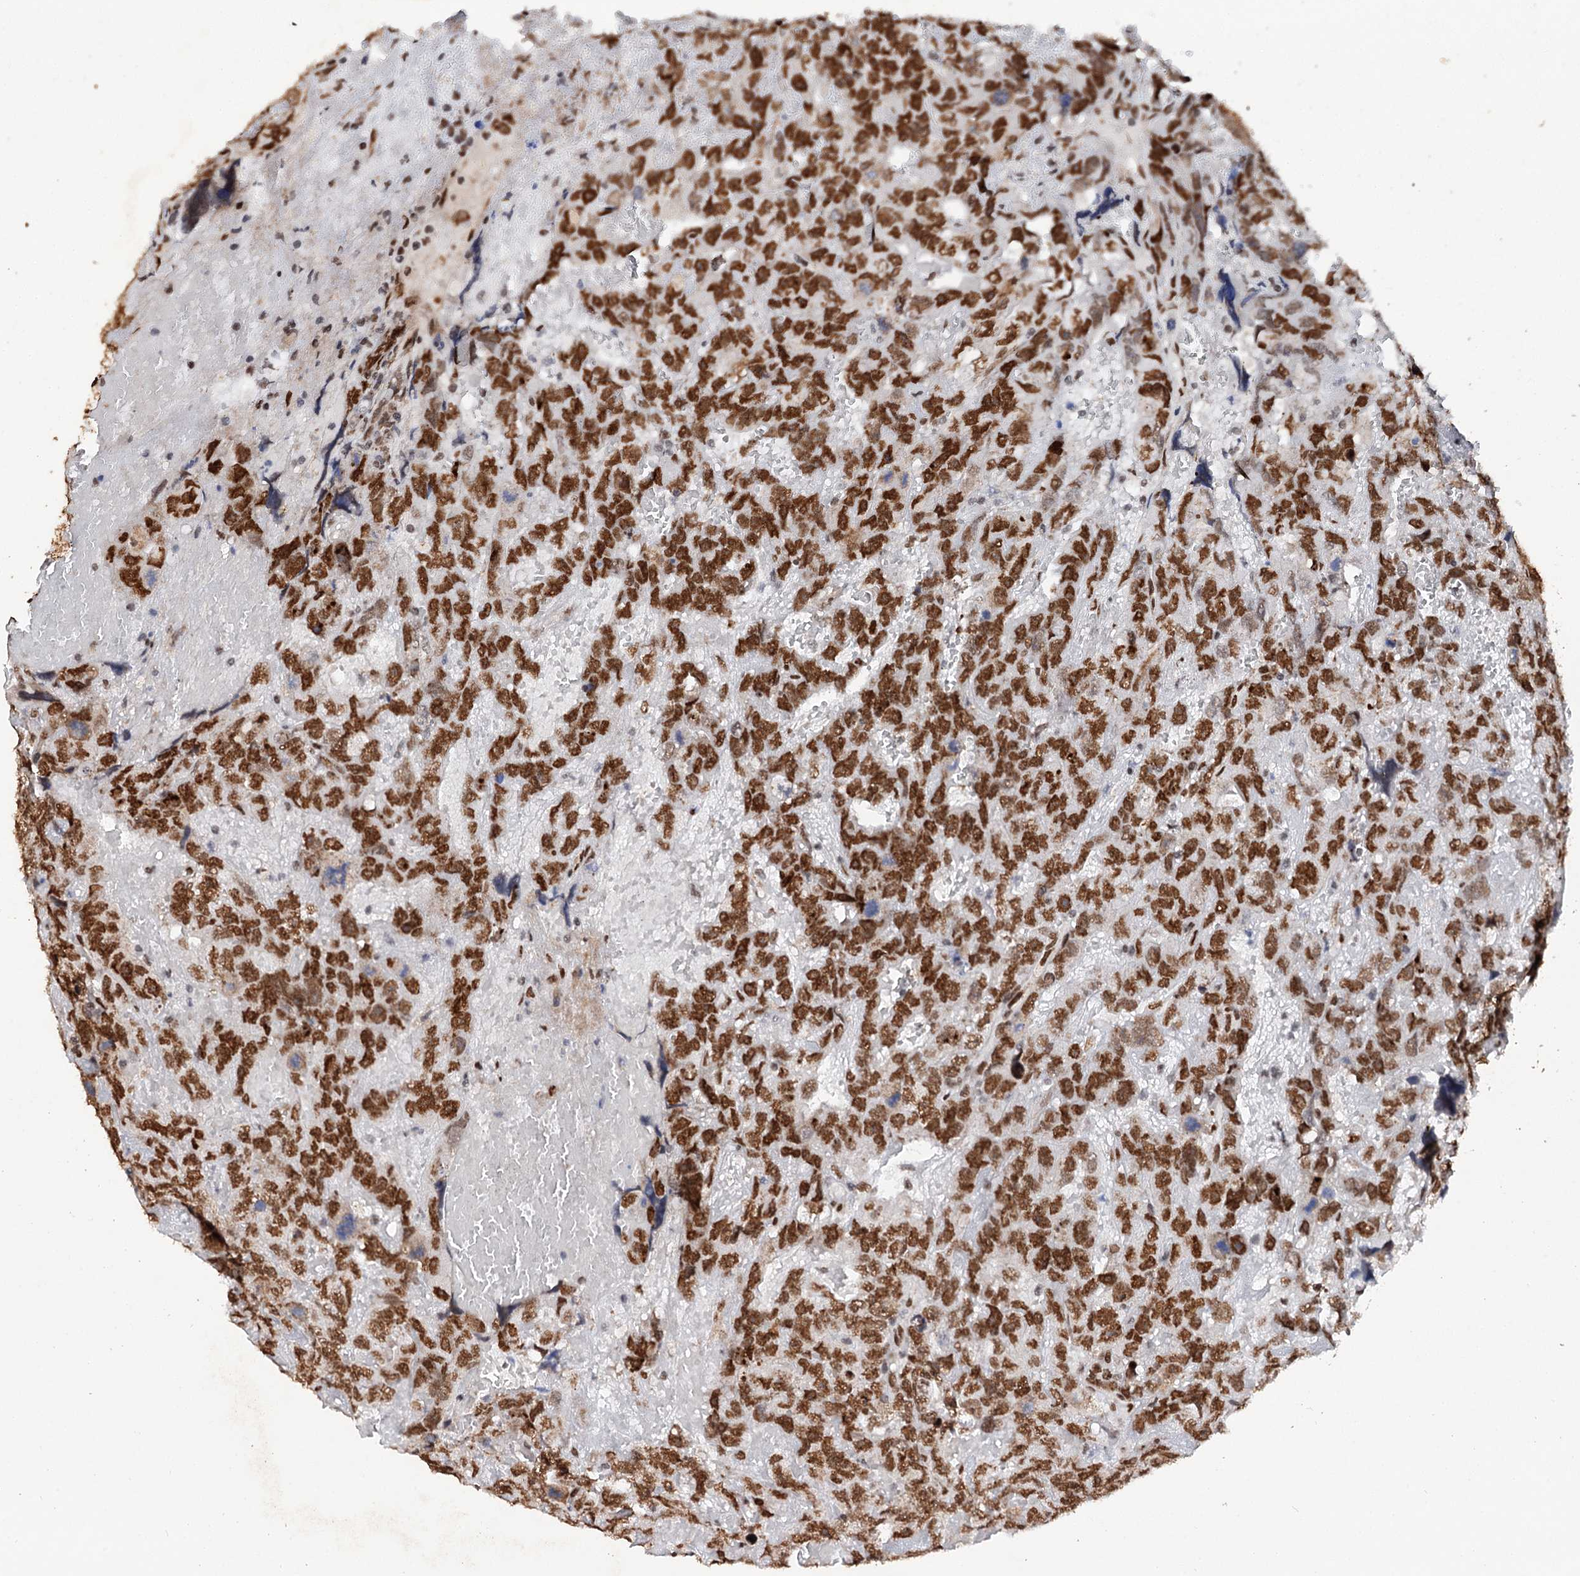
{"staining": {"intensity": "moderate", "quantity": ">75%", "location": "nuclear"}, "tissue": "testis cancer", "cell_type": "Tumor cells", "image_type": "cancer", "snomed": [{"axis": "morphology", "description": "Carcinoma, Embryonal, NOS"}, {"axis": "topography", "description": "Testis"}], "caption": "Testis cancer stained with a brown dye exhibits moderate nuclear positive expression in about >75% of tumor cells.", "gene": "MATR3", "patient": {"sex": "male", "age": 45}}